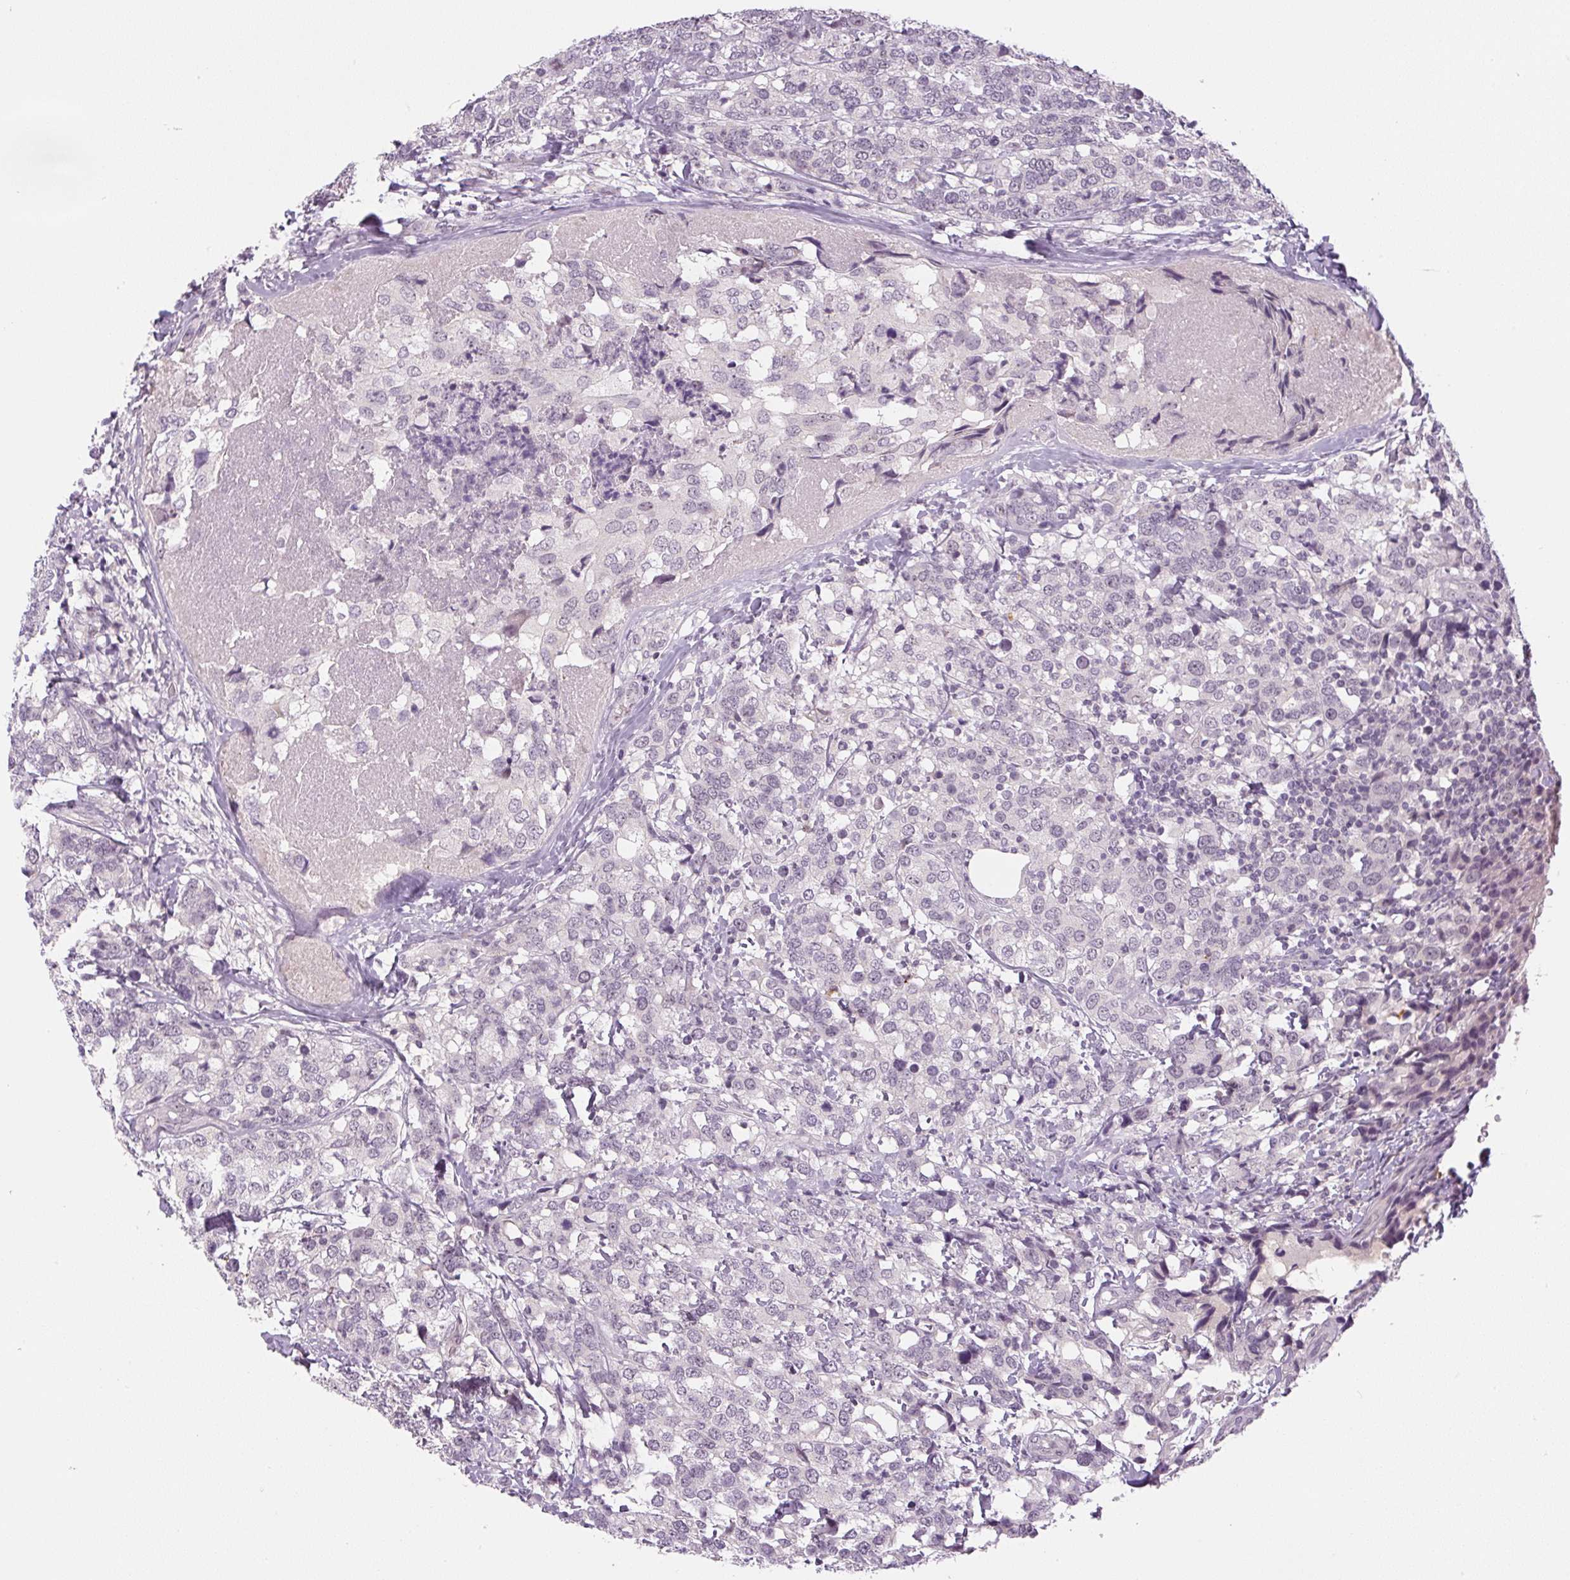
{"staining": {"intensity": "negative", "quantity": "none", "location": "none"}, "tissue": "breast cancer", "cell_type": "Tumor cells", "image_type": "cancer", "snomed": [{"axis": "morphology", "description": "Lobular carcinoma"}, {"axis": "topography", "description": "Breast"}], "caption": "This is an immunohistochemistry (IHC) photomicrograph of human breast lobular carcinoma. There is no staining in tumor cells.", "gene": "SGF29", "patient": {"sex": "female", "age": 59}}